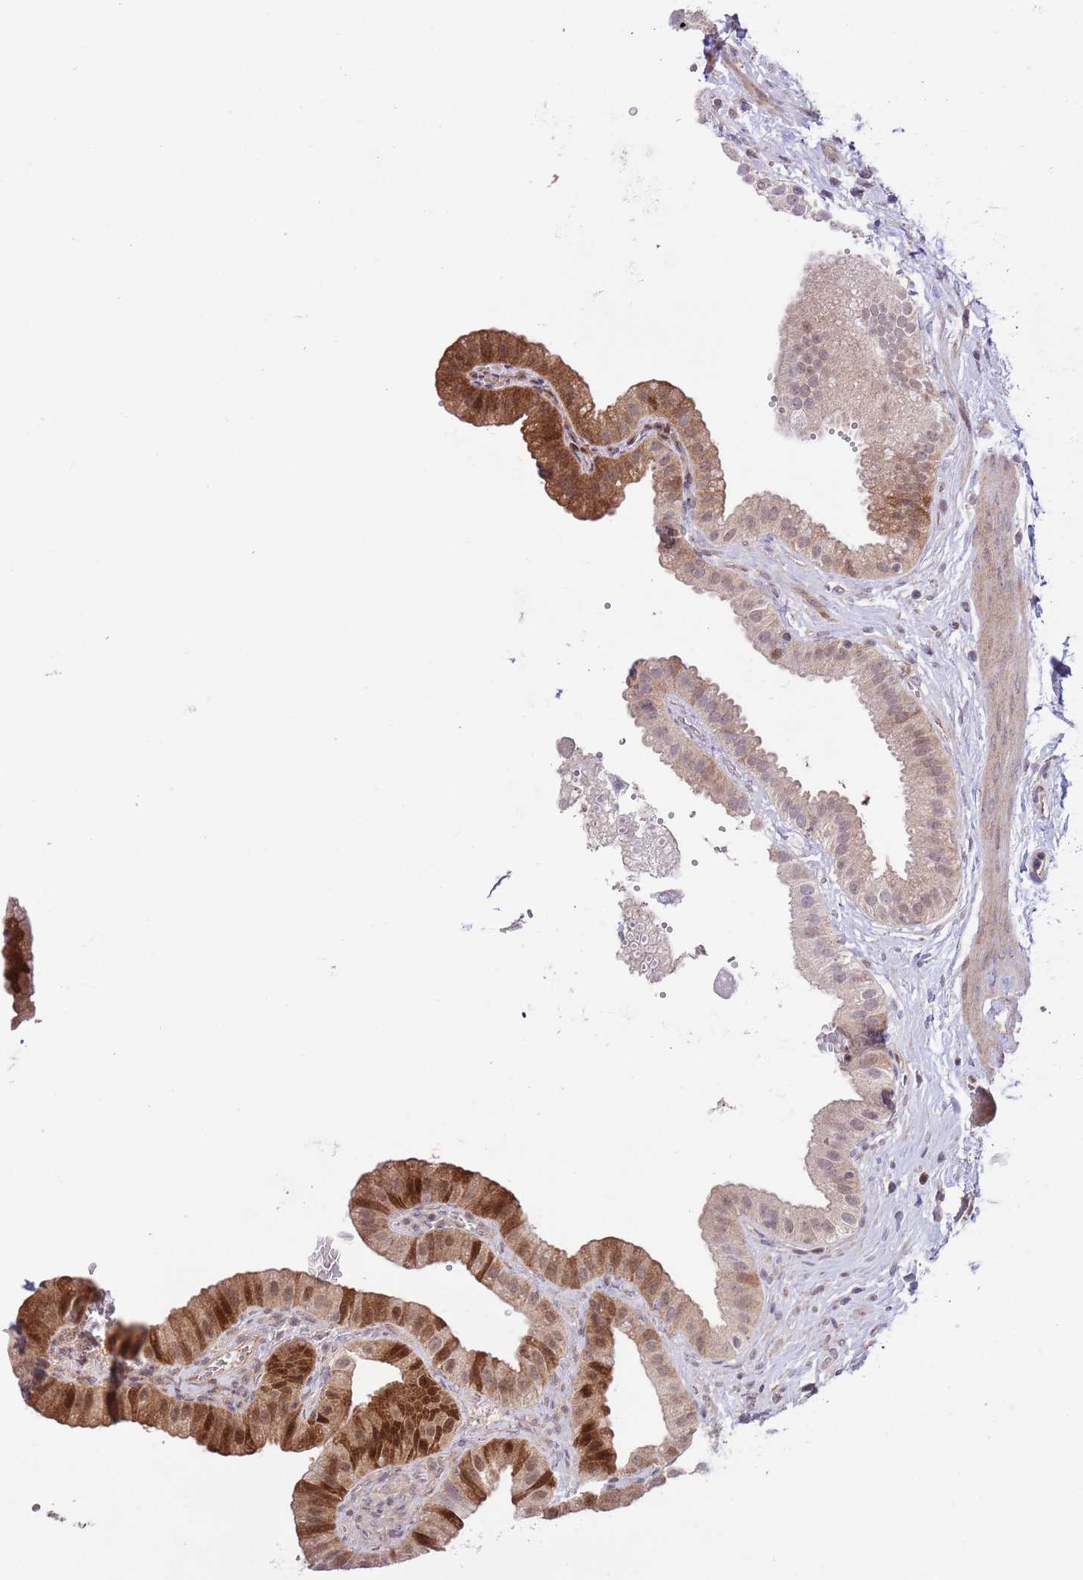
{"staining": {"intensity": "moderate", "quantity": "25%-75%", "location": "cytoplasmic/membranous,nuclear"}, "tissue": "gallbladder", "cell_type": "Glandular cells", "image_type": "normal", "snomed": [{"axis": "morphology", "description": "Normal tissue, NOS"}, {"axis": "topography", "description": "Gallbladder"}], "caption": "Protein staining reveals moderate cytoplasmic/membranous,nuclear expression in about 25%-75% of glandular cells in normal gallbladder.", "gene": "HDHD2", "patient": {"sex": "female", "age": 61}}